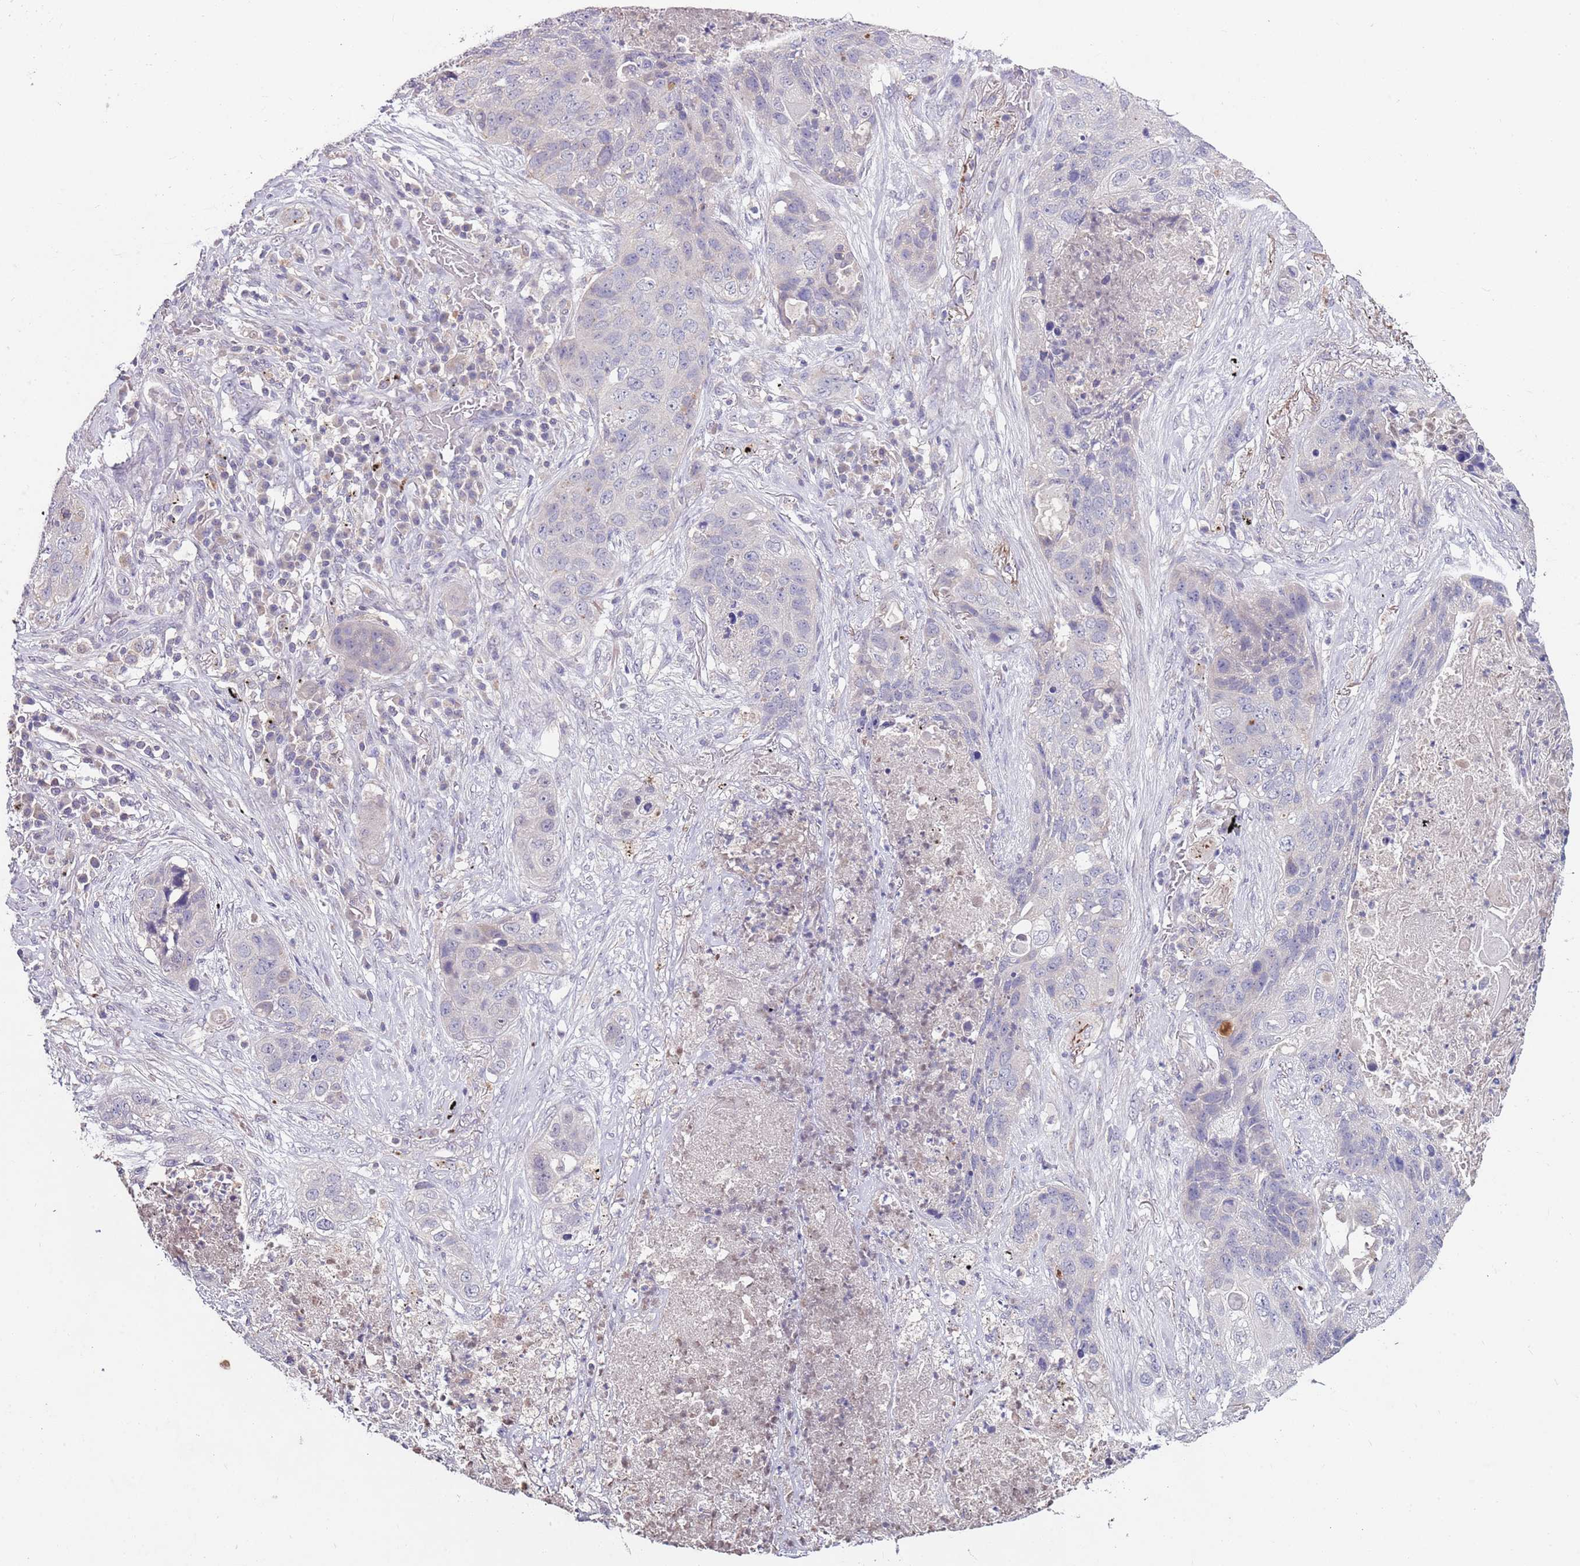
{"staining": {"intensity": "negative", "quantity": "none", "location": "none"}, "tissue": "lung cancer", "cell_type": "Tumor cells", "image_type": "cancer", "snomed": [{"axis": "morphology", "description": "Squamous cell carcinoma, NOS"}, {"axis": "topography", "description": "Lung"}], "caption": "A high-resolution micrograph shows IHC staining of lung cancer, which reveals no significant staining in tumor cells.", "gene": "NRDE2", "patient": {"sex": "female", "age": 63}}